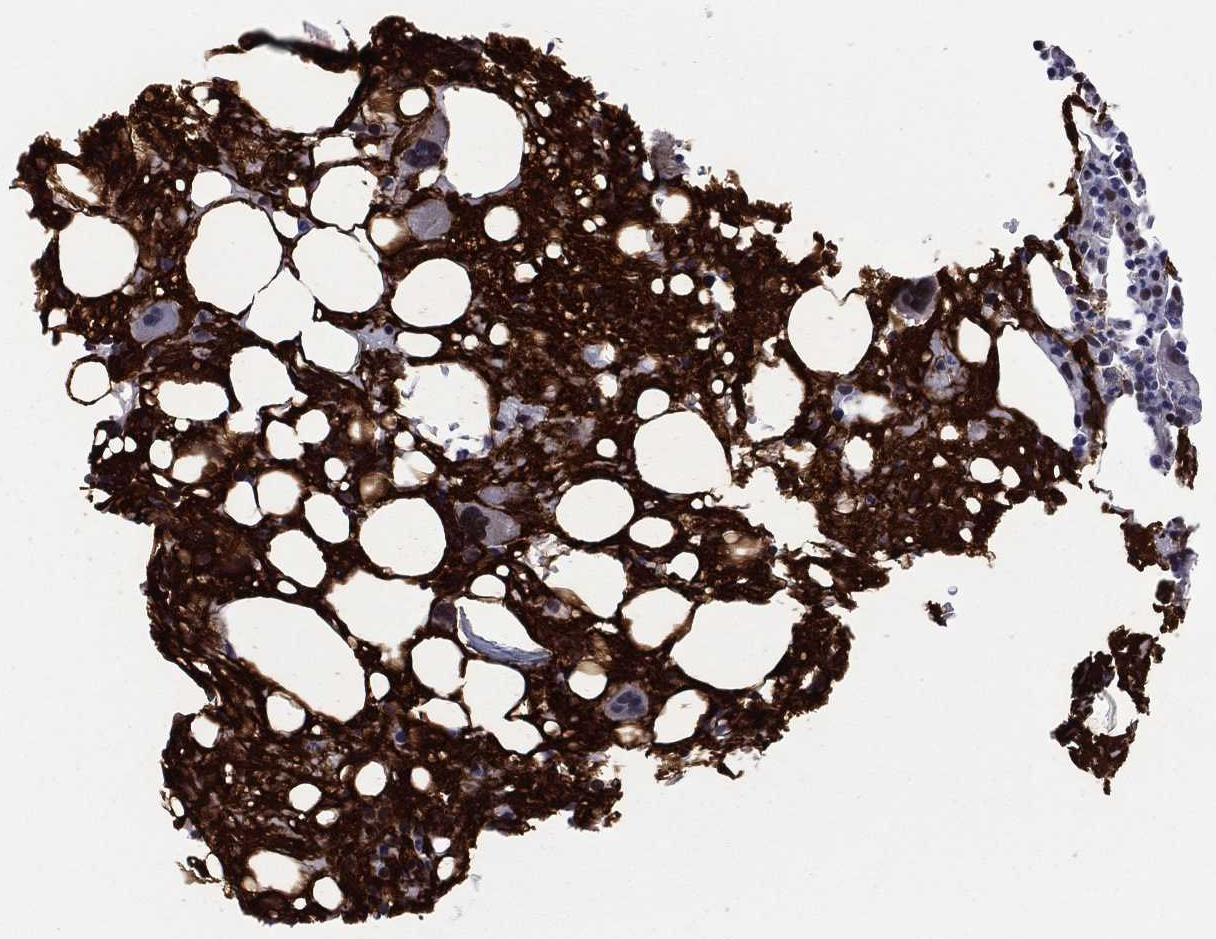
{"staining": {"intensity": "moderate", "quantity": "<25%", "location": "cytoplasmic/membranous,nuclear"}, "tissue": "bone marrow", "cell_type": "Hematopoietic cells", "image_type": "normal", "snomed": [{"axis": "morphology", "description": "Normal tissue, NOS"}, {"axis": "topography", "description": "Bone marrow"}], "caption": "The histopathology image exhibits staining of benign bone marrow, revealing moderate cytoplasmic/membranous,nuclear protein staining (brown color) within hematopoietic cells.", "gene": "FGG", "patient": {"sex": "female", "age": 54}}